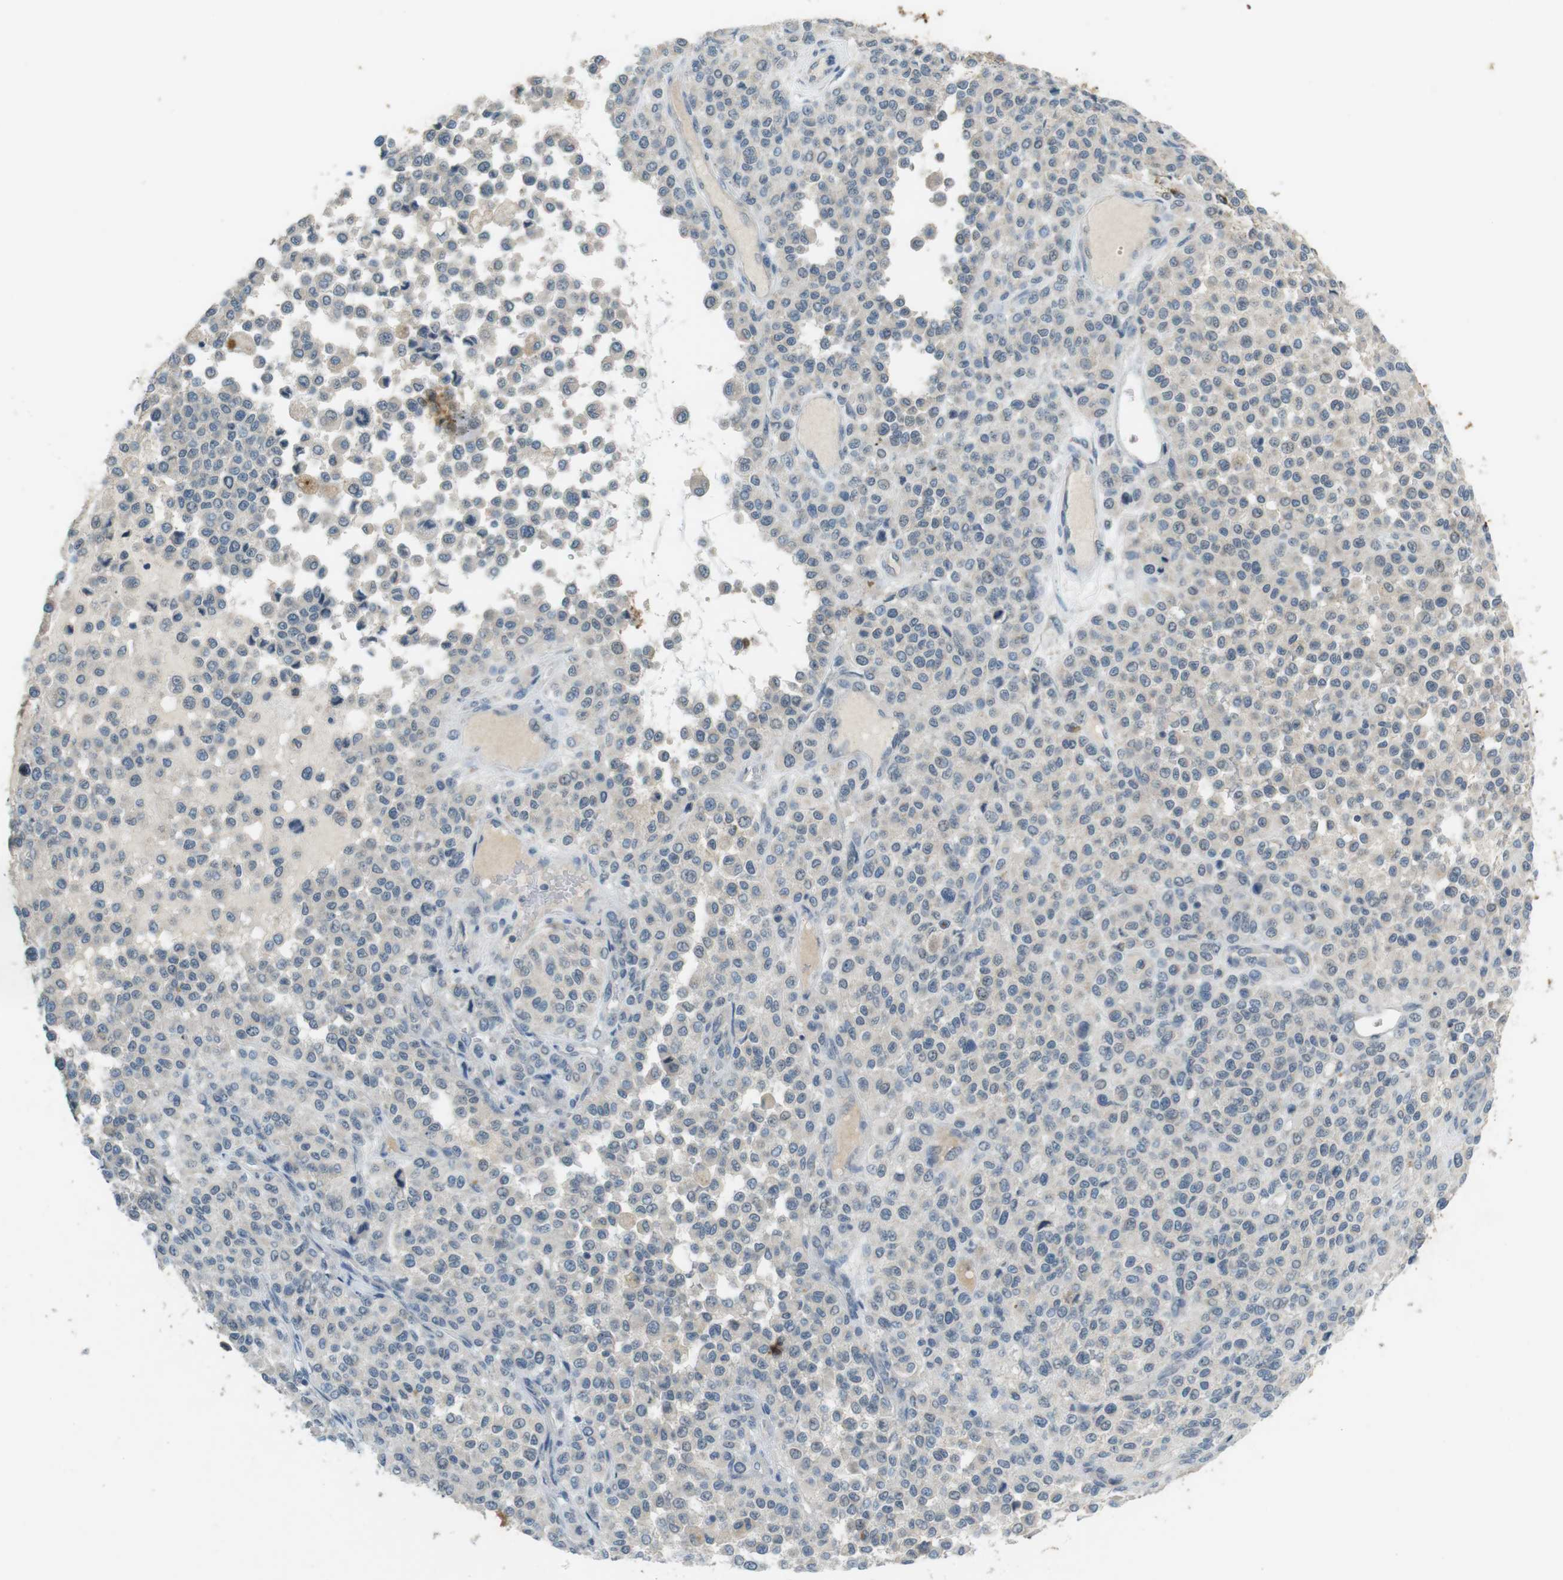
{"staining": {"intensity": "weak", "quantity": ">75%", "location": "cytoplasmic/membranous"}, "tissue": "melanoma", "cell_type": "Tumor cells", "image_type": "cancer", "snomed": [{"axis": "morphology", "description": "Malignant melanoma, Metastatic site"}, {"axis": "topography", "description": "Pancreas"}], "caption": "Melanoma stained with immunohistochemistry (IHC) displays weak cytoplasmic/membranous staining in approximately >75% of tumor cells.", "gene": "MUC5B", "patient": {"sex": "female", "age": 30}}